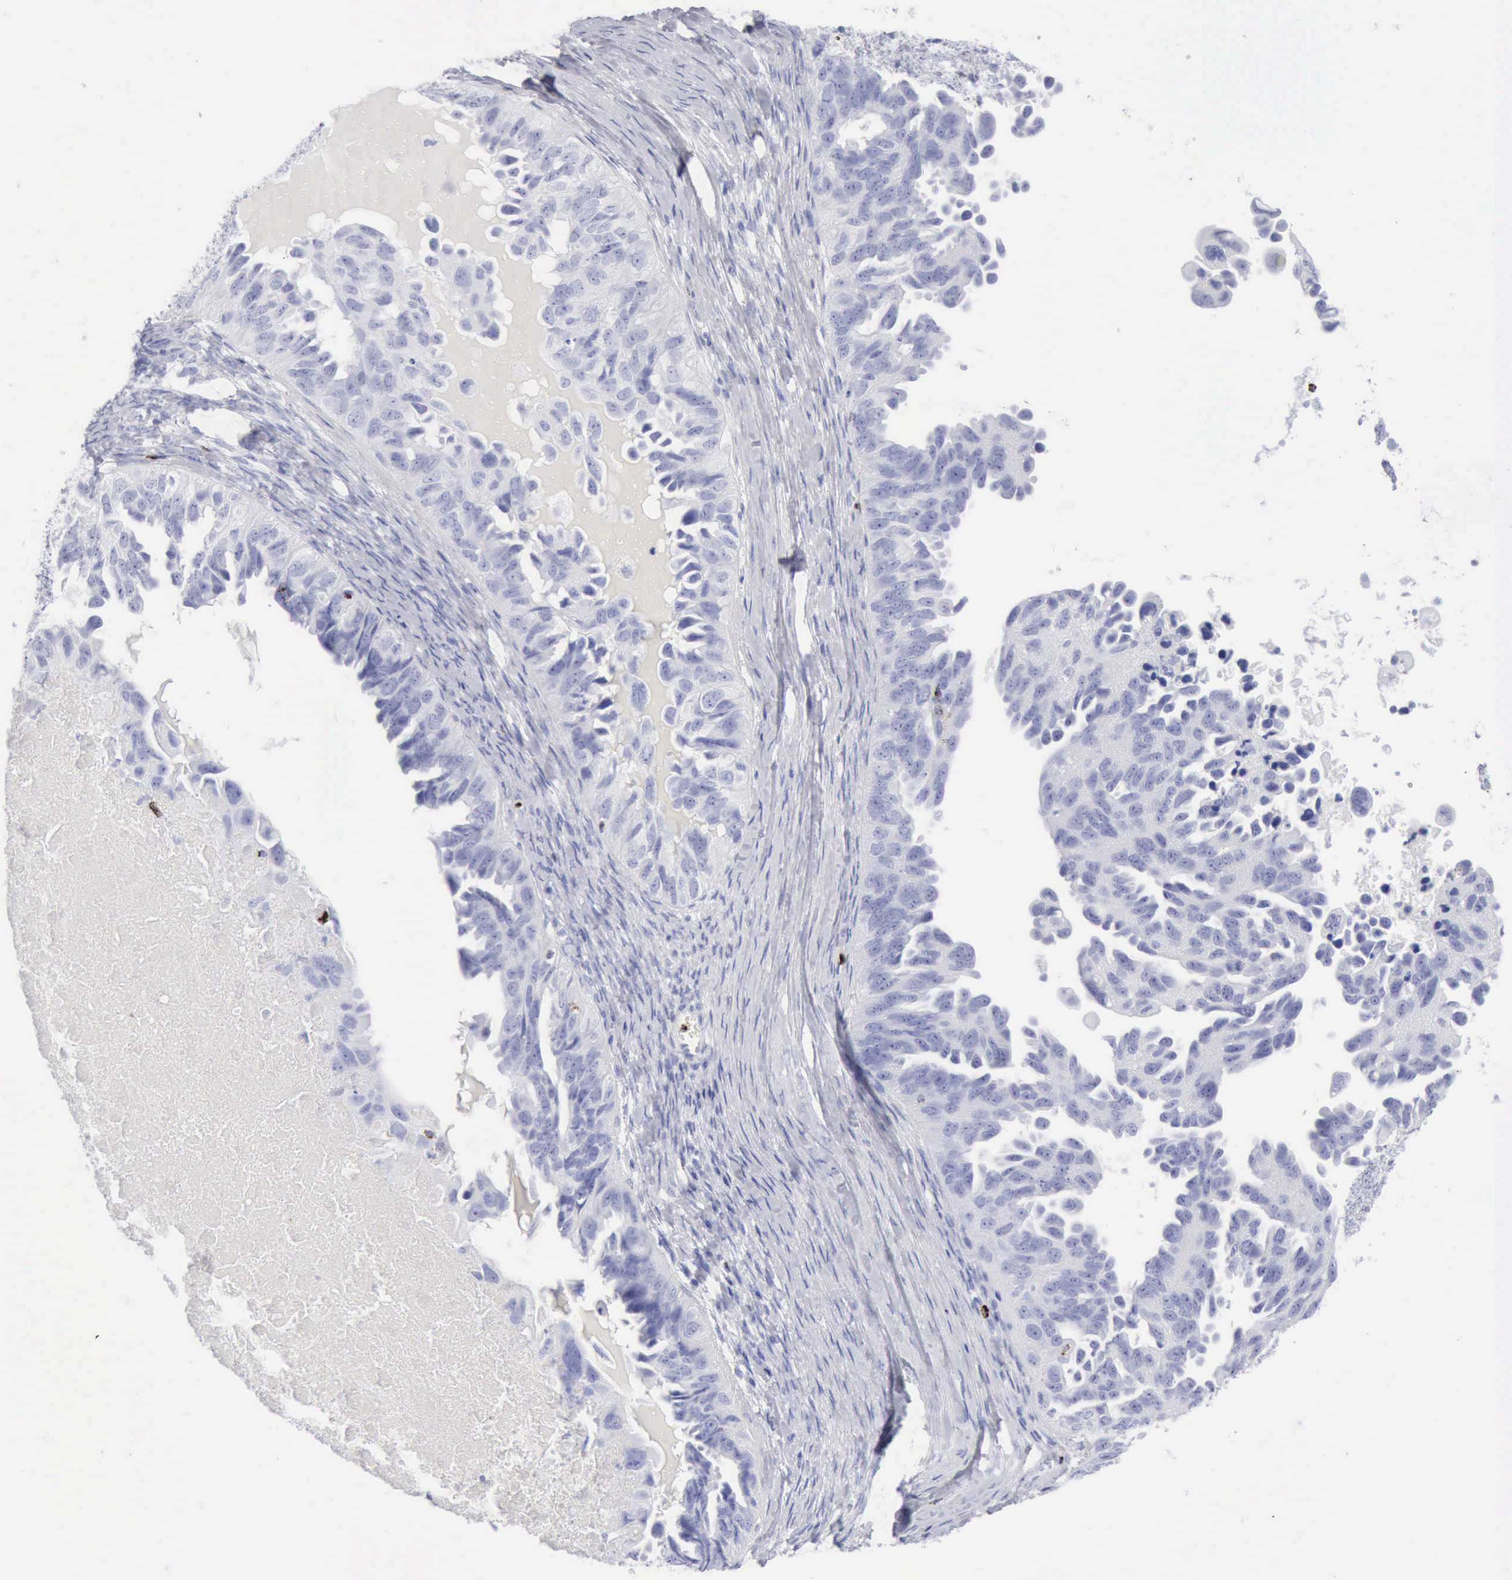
{"staining": {"intensity": "negative", "quantity": "none", "location": "none"}, "tissue": "ovarian cancer", "cell_type": "Tumor cells", "image_type": "cancer", "snomed": [{"axis": "morphology", "description": "Cystadenocarcinoma, serous, NOS"}, {"axis": "topography", "description": "Ovary"}], "caption": "IHC image of human serous cystadenocarcinoma (ovarian) stained for a protein (brown), which displays no expression in tumor cells. (Immunohistochemistry (ihc), brightfield microscopy, high magnification).", "gene": "GZMB", "patient": {"sex": "female", "age": 82}}